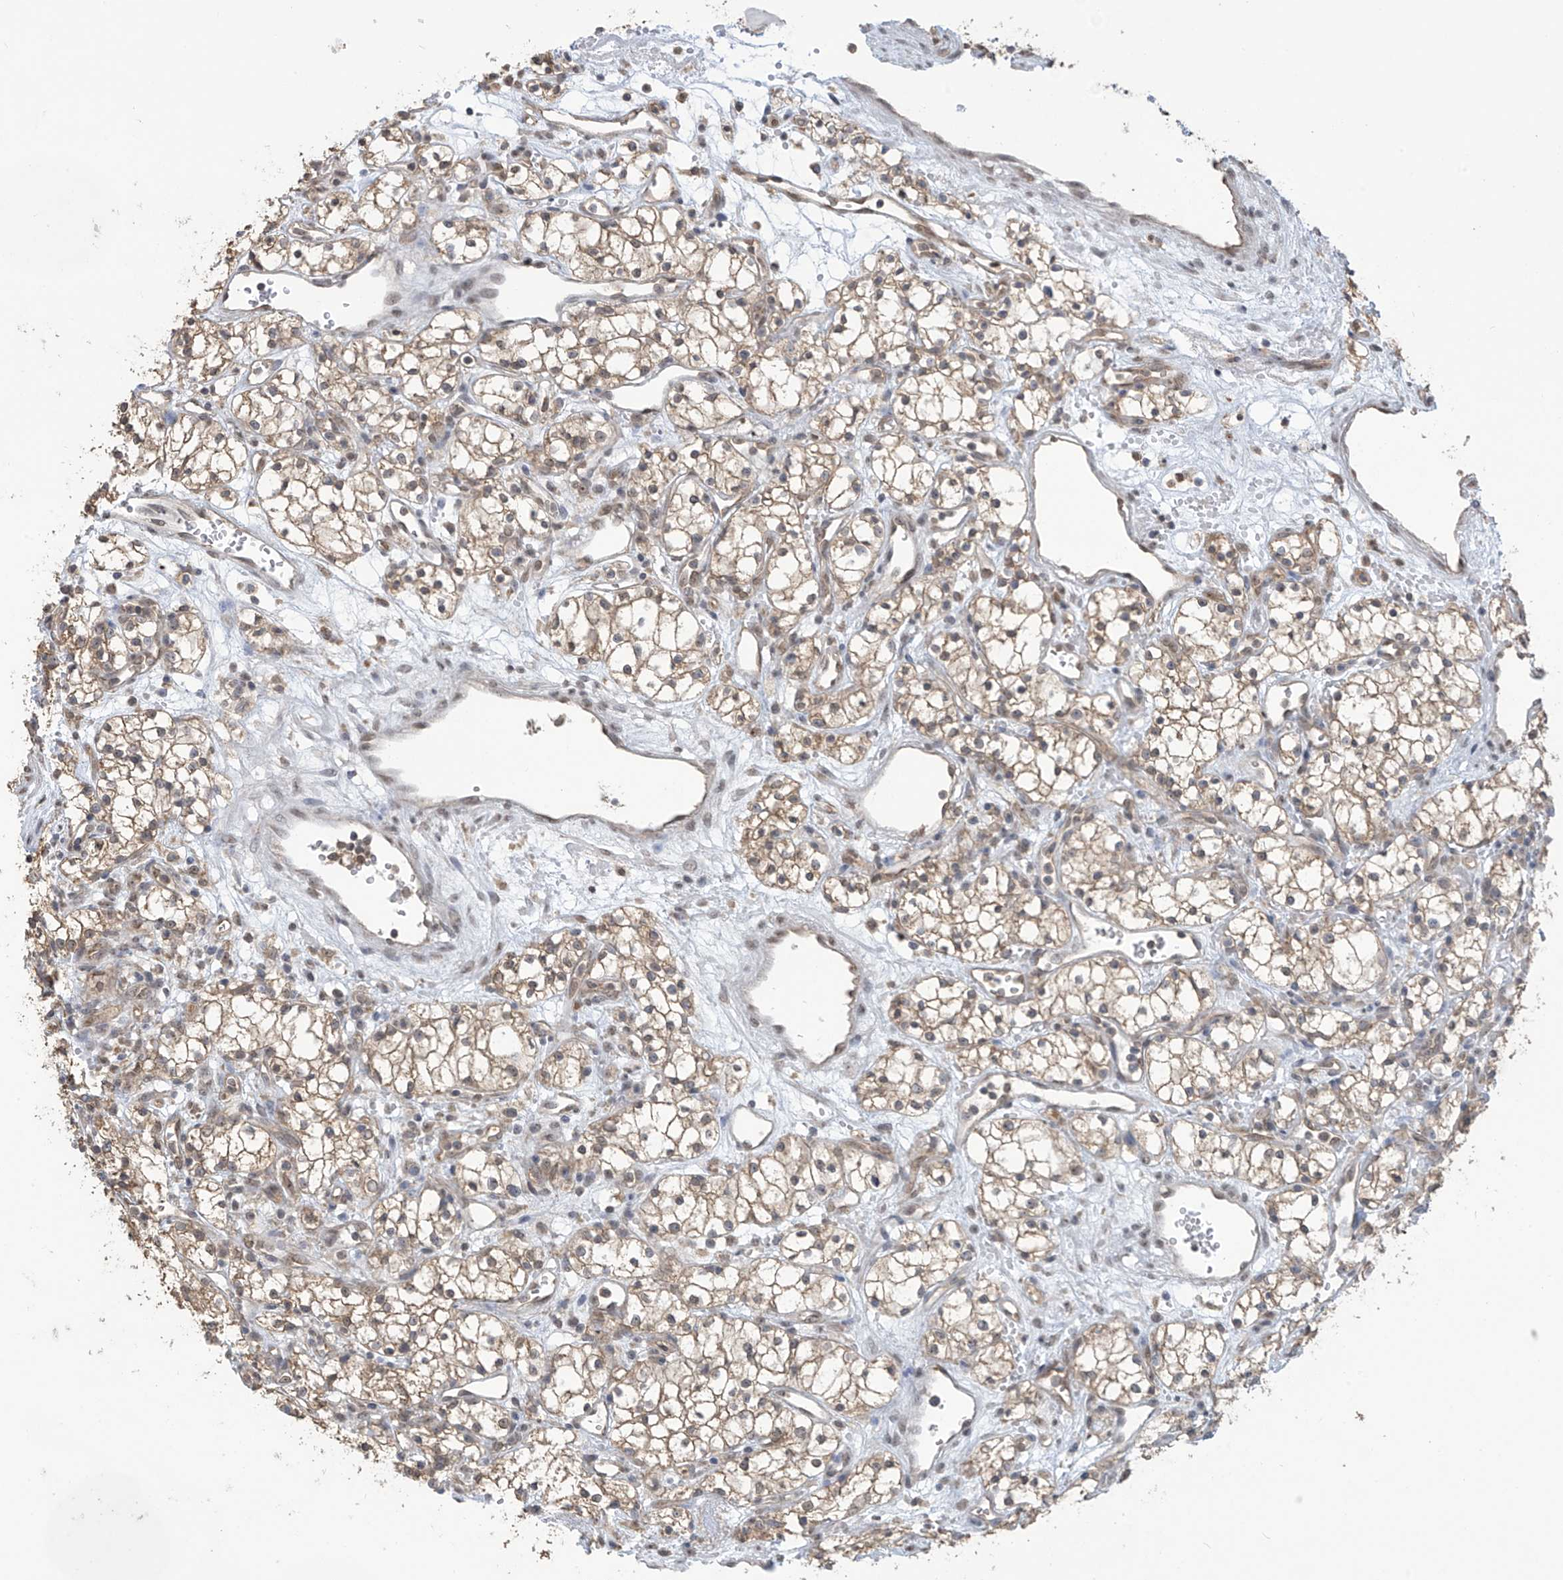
{"staining": {"intensity": "moderate", "quantity": ">75%", "location": "cytoplasmic/membranous,nuclear"}, "tissue": "renal cancer", "cell_type": "Tumor cells", "image_type": "cancer", "snomed": [{"axis": "morphology", "description": "Adenocarcinoma, NOS"}, {"axis": "topography", "description": "Kidney"}], "caption": "A medium amount of moderate cytoplasmic/membranous and nuclear positivity is appreciated in about >75% of tumor cells in renal cancer (adenocarcinoma) tissue.", "gene": "KIAA1522", "patient": {"sex": "male", "age": 59}}